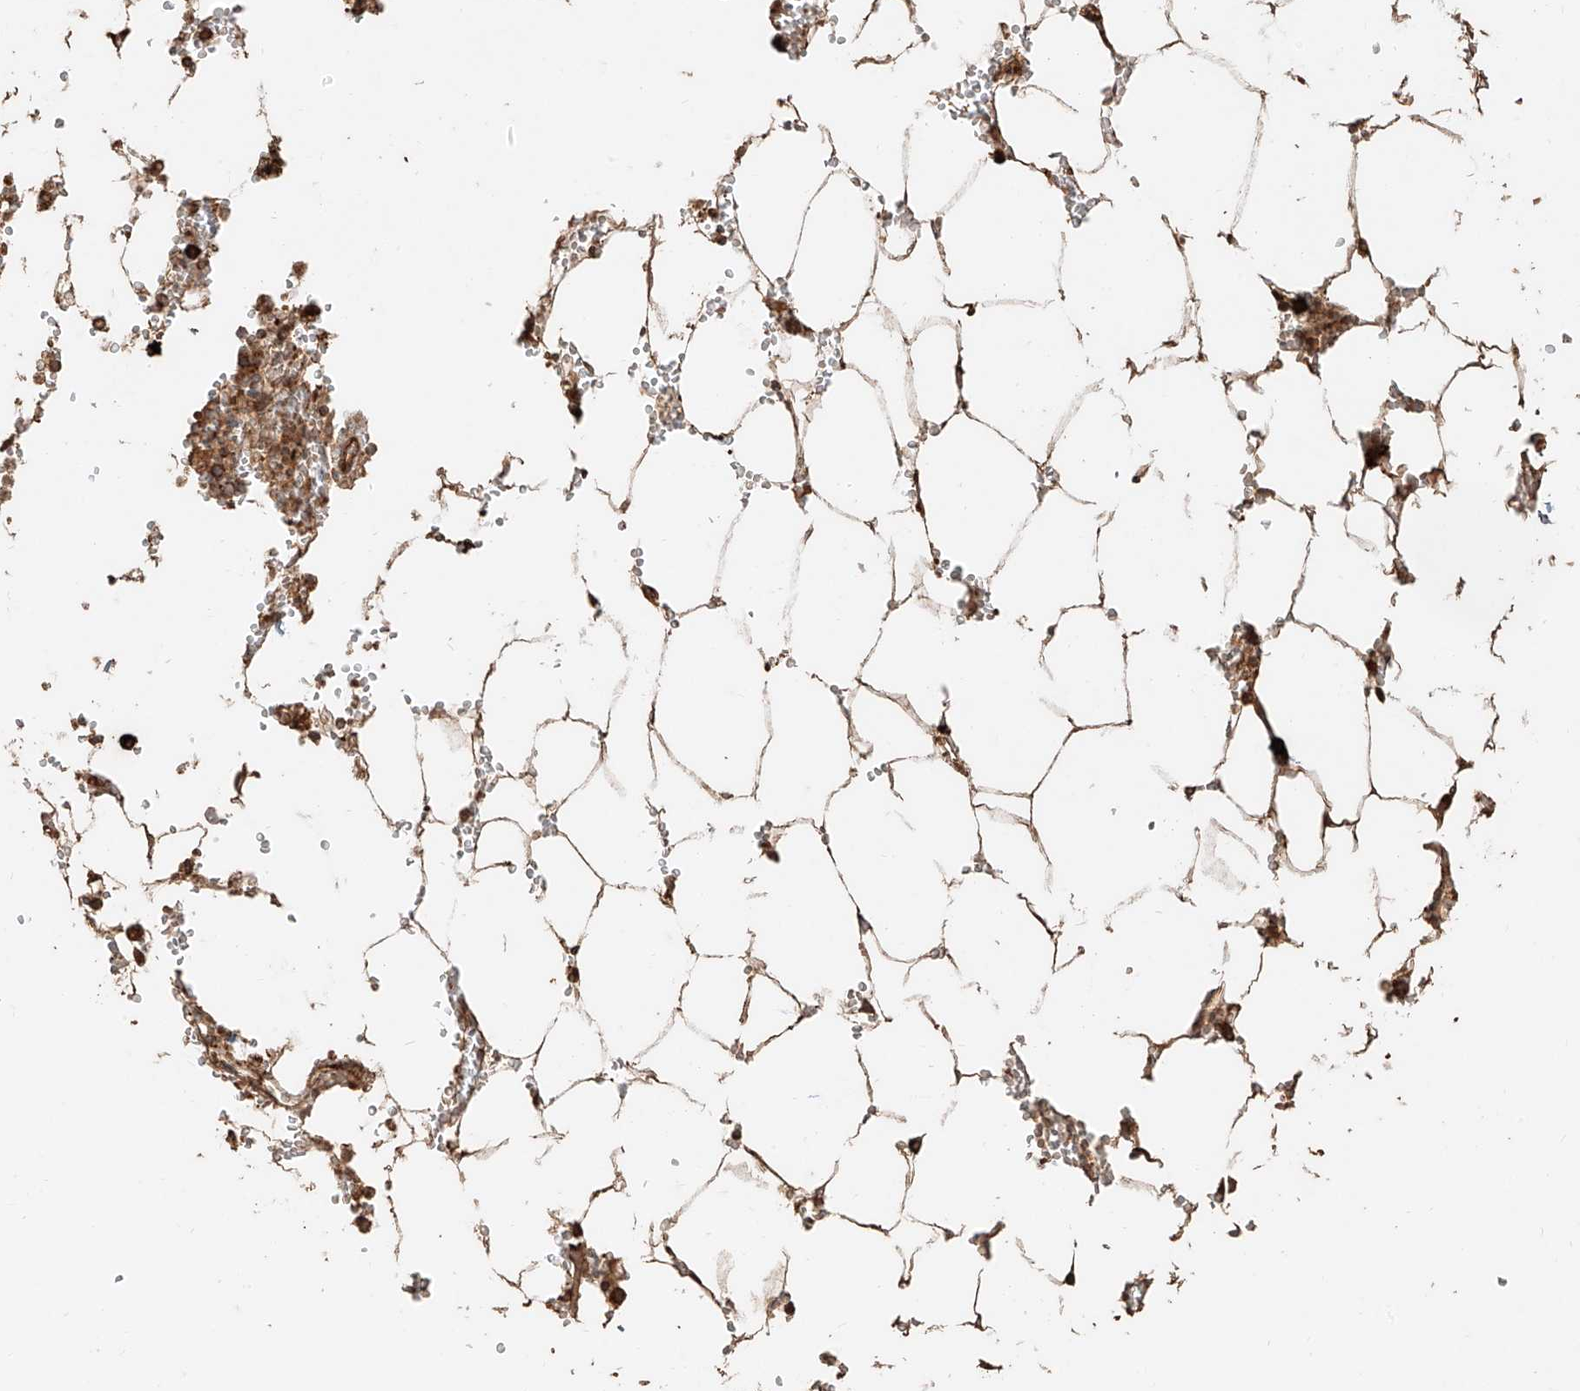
{"staining": {"intensity": "strong", "quantity": ">75%", "location": "cytoplasmic/membranous"}, "tissue": "bone marrow", "cell_type": "Hematopoietic cells", "image_type": "normal", "snomed": [{"axis": "morphology", "description": "Normal tissue, NOS"}, {"axis": "topography", "description": "Bone marrow"}], "caption": "Immunohistochemical staining of normal bone marrow exhibits >75% levels of strong cytoplasmic/membranous protein expression in approximately >75% of hematopoietic cells. (DAB (3,3'-diaminobenzidine) IHC, brown staining for protein, blue staining for nuclei).", "gene": "EFNB1", "patient": {"sex": "male", "age": 70}}